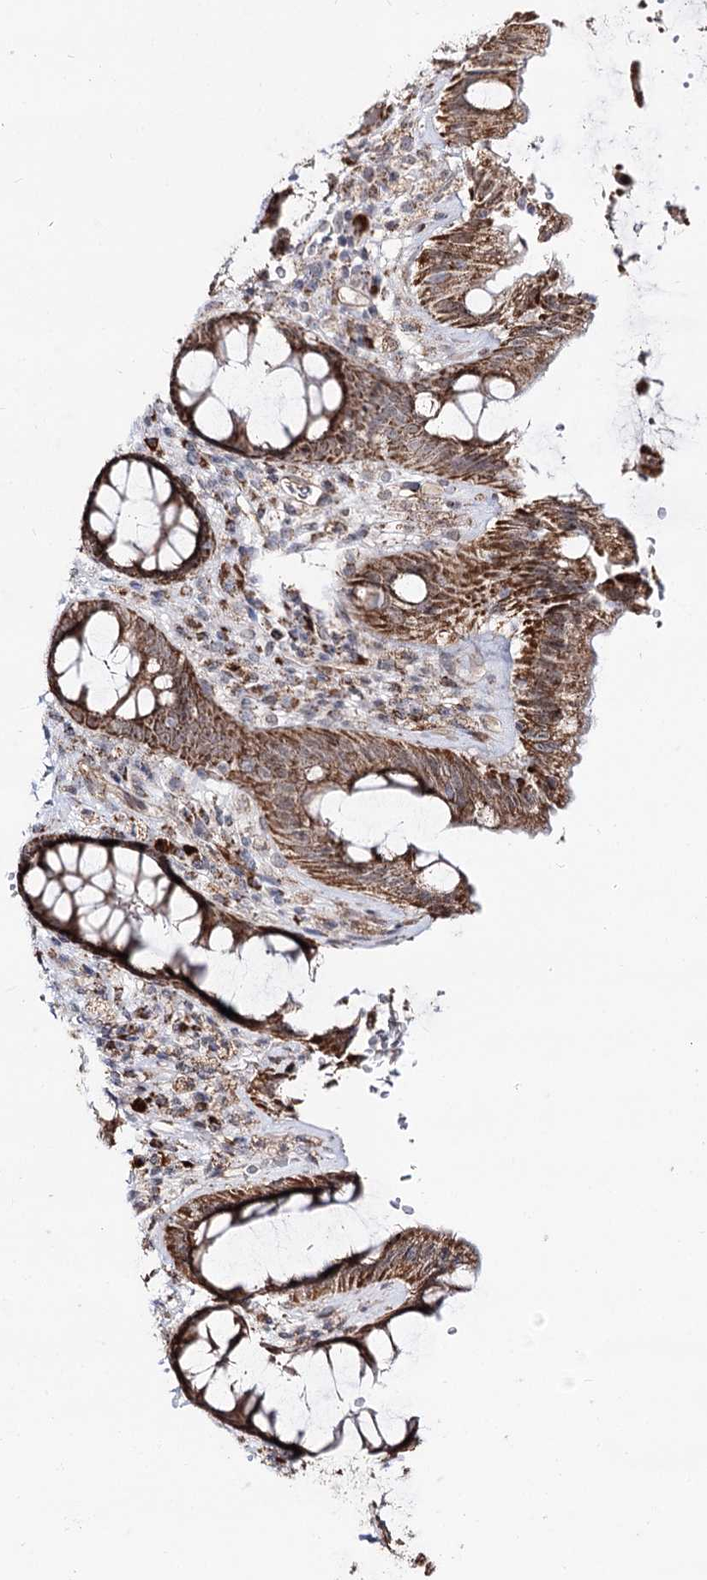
{"staining": {"intensity": "strong", "quantity": ">75%", "location": "cytoplasmic/membranous"}, "tissue": "rectum", "cell_type": "Glandular cells", "image_type": "normal", "snomed": [{"axis": "morphology", "description": "Normal tissue, NOS"}, {"axis": "topography", "description": "Rectum"}], "caption": "Protein staining displays strong cytoplasmic/membranous positivity in about >75% of glandular cells in normal rectum. The protein of interest is shown in brown color, while the nuclei are stained blue.", "gene": "CBR4", "patient": {"sex": "female", "age": 46}}